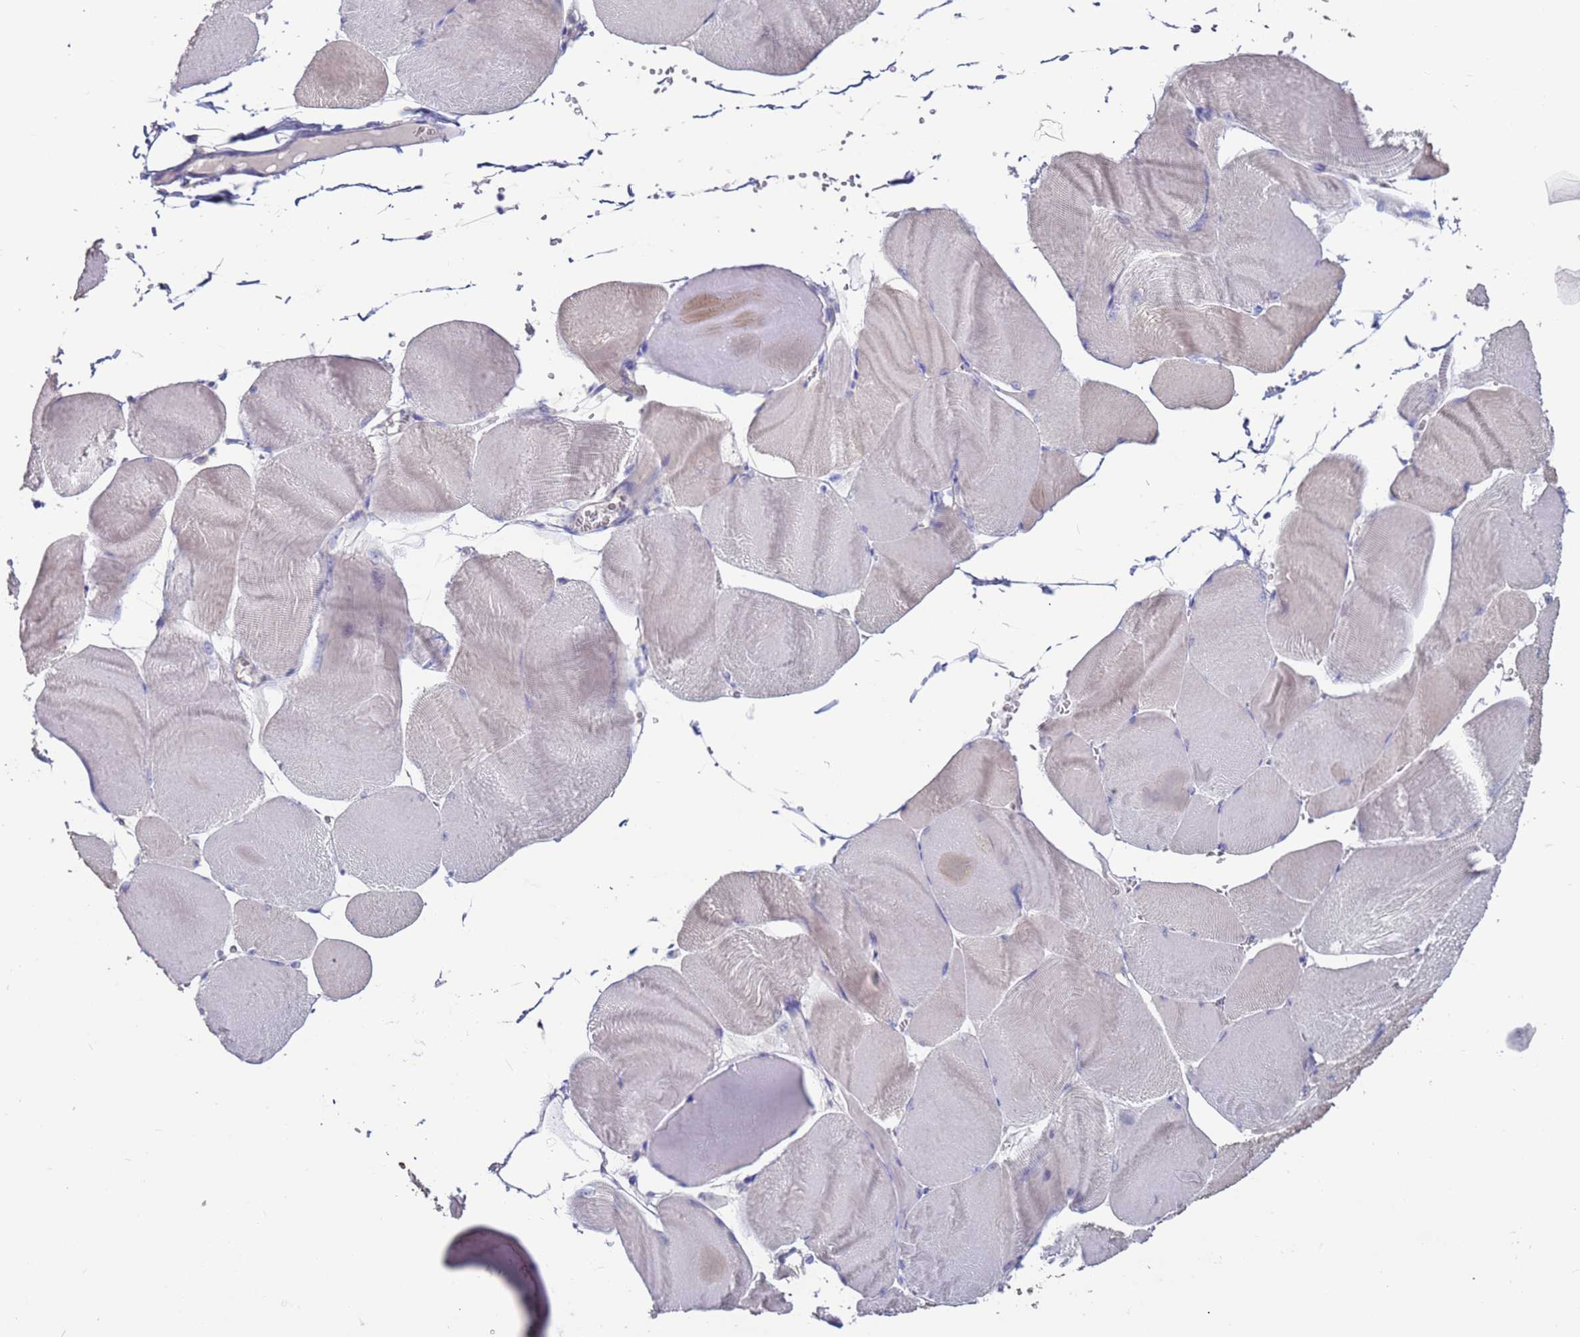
{"staining": {"intensity": "weak", "quantity": "<25%", "location": "cytoplasmic/membranous"}, "tissue": "skeletal muscle", "cell_type": "Myocytes", "image_type": "normal", "snomed": [{"axis": "morphology", "description": "Normal tissue, NOS"}, {"axis": "morphology", "description": "Basal cell carcinoma"}, {"axis": "topography", "description": "Skeletal muscle"}], "caption": "Myocytes are negative for protein expression in unremarkable human skeletal muscle. Nuclei are stained in blue.", "gene": "KRTCAP3", "patient": {"sex": "female", "age": 64}}